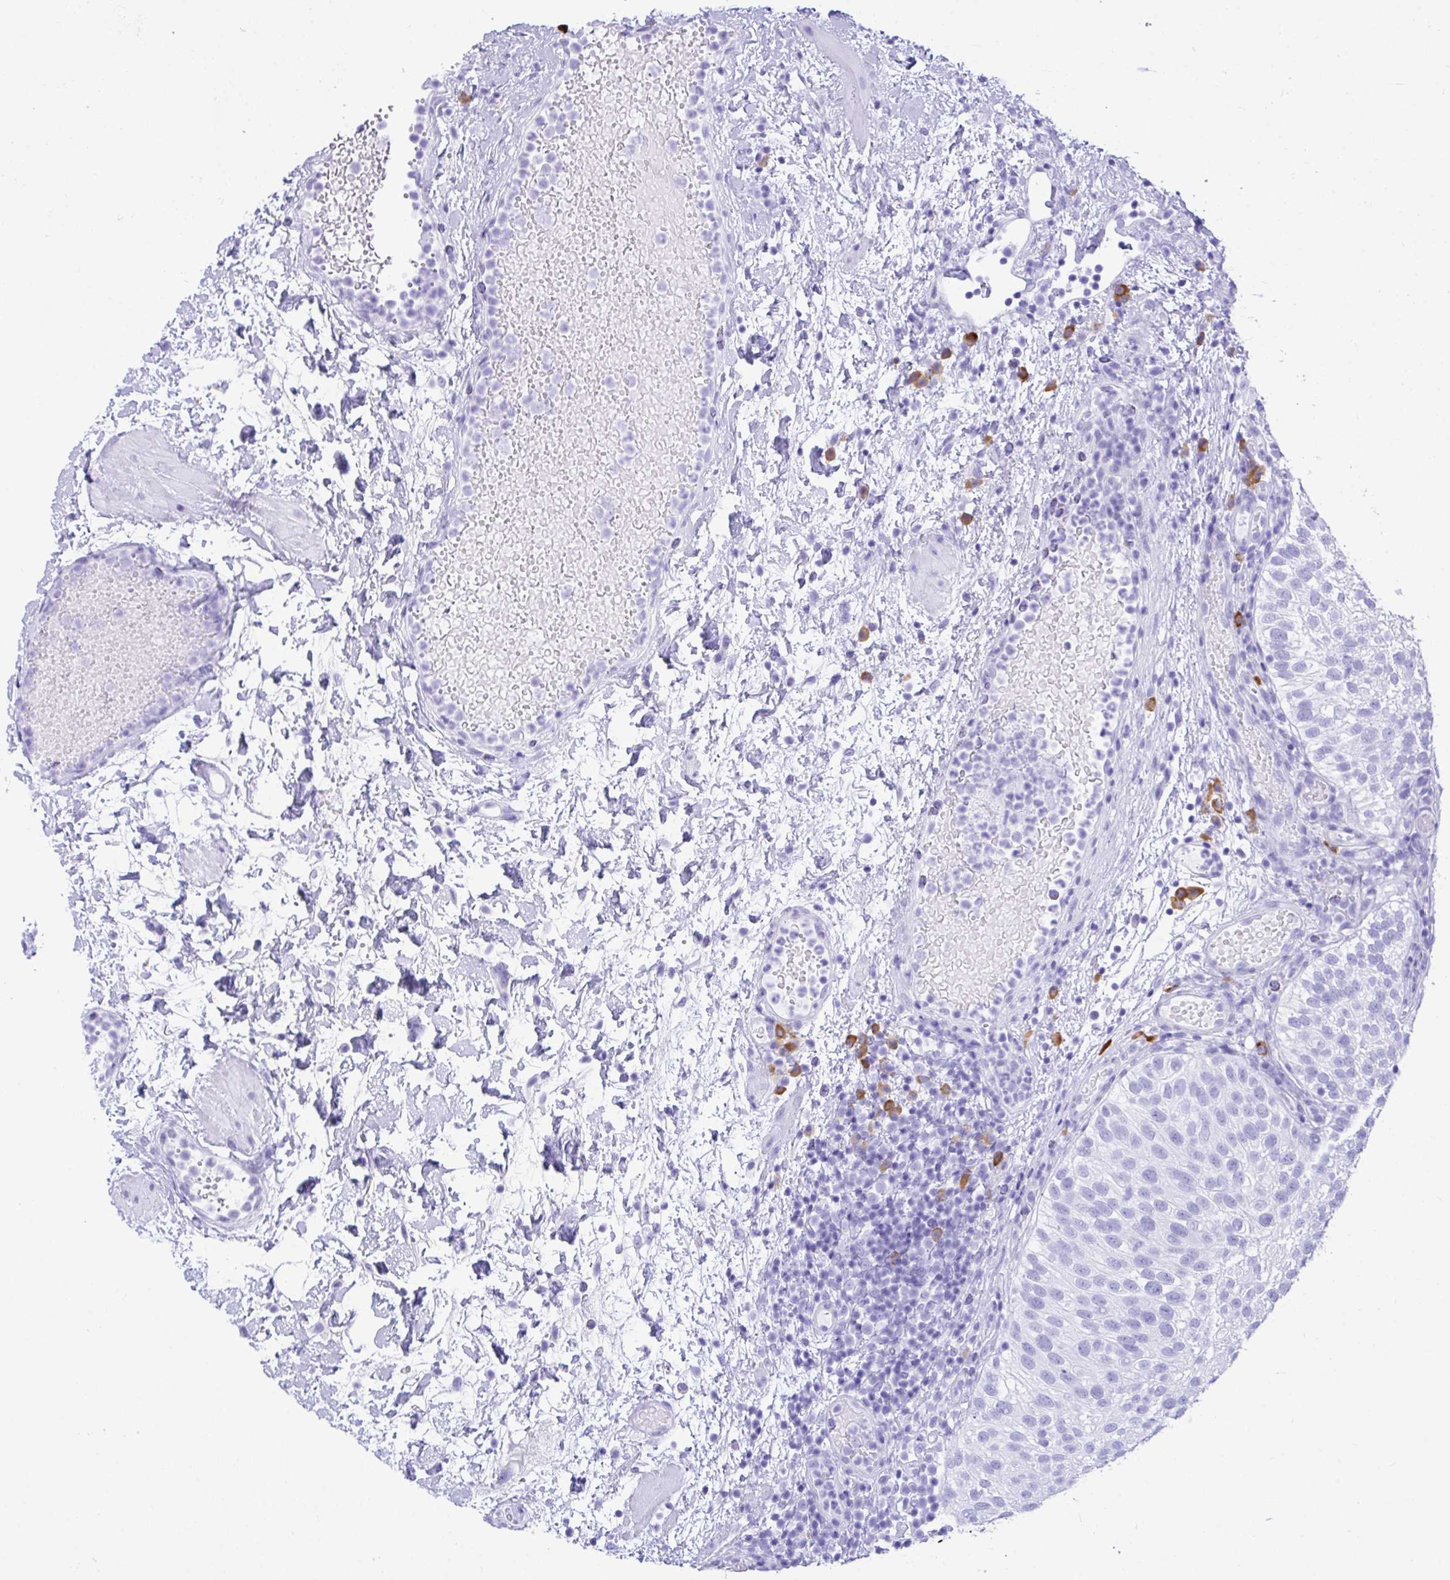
{"staining": {"intensity": "negative", "quantity": "none", "location": "none"}, "tissue": "urothelial cancer", "cell_type": "Tumor cells", "image_type": "cancer", "snomed": [{"axis": "morphology", "description": "Urothelial carcinoma, Low grade"}, {"axis": "topography", "description": "Urinary bladder"}], "caption": "An image of human low-grade urothelial carcinoma is negative for staining in tumor cells.", "gene": "BEST4", "patient": {"sex": "male", "age": 78}}